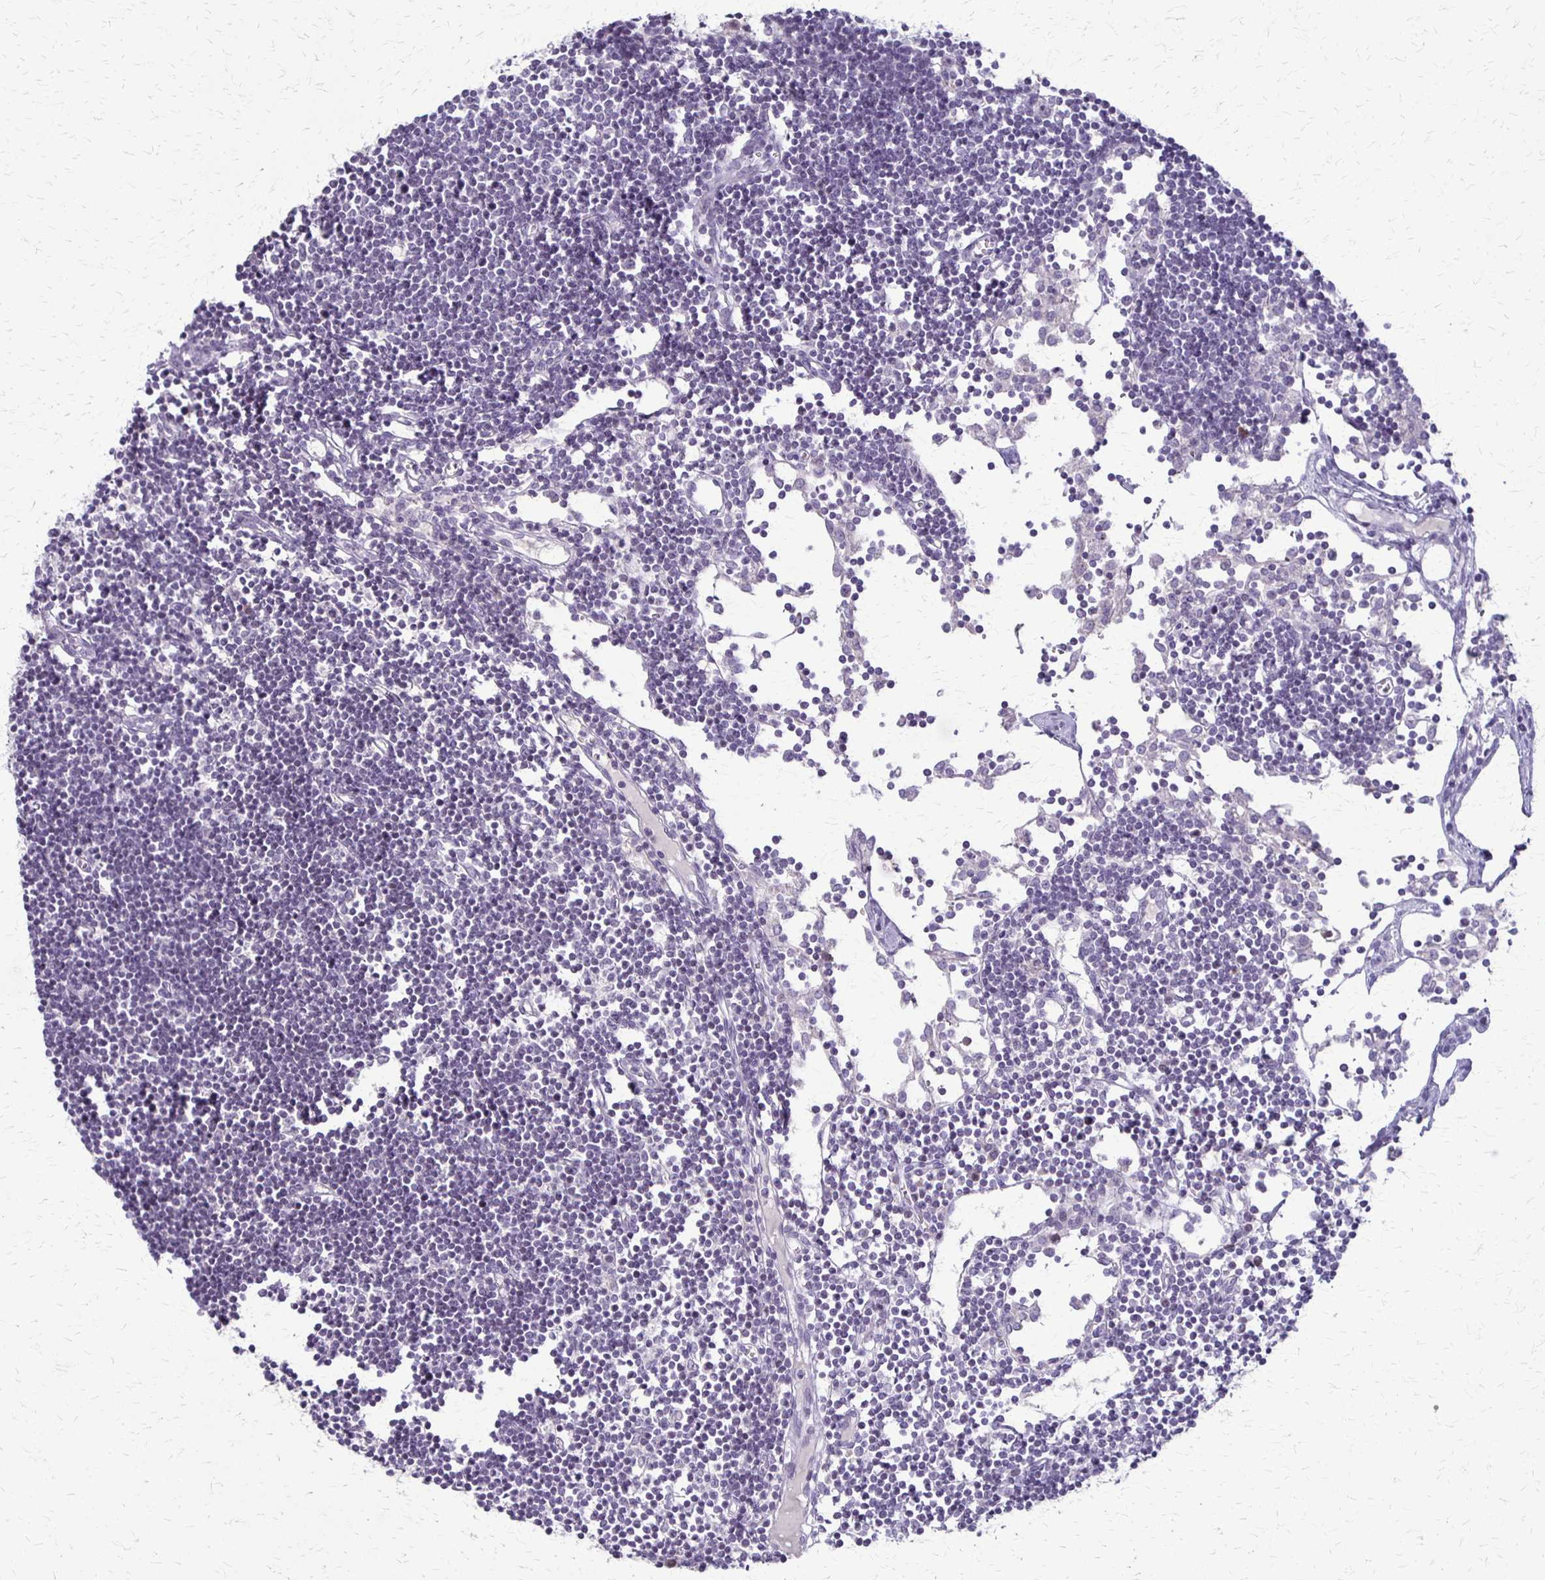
{"staining": {"intensity": "negative", "quantity": "none", "location": "none"}, "tissue": "lymph node", "cell_type": "Germinal center cells", "image_type": "normal", "snomed": [{"axis": "morphology", "description": "Normal tissue, NOS"}, {"axis": "topography", "description": "Lymph node"}], "caption": "DAB (3,3'-diaminobenzidine) immunohistochemical staining of normal lymph node displays no significant staining in germinal center cells.", "gene": "SLC35E2B", "patient": {"sex": "female", "age": 65}}